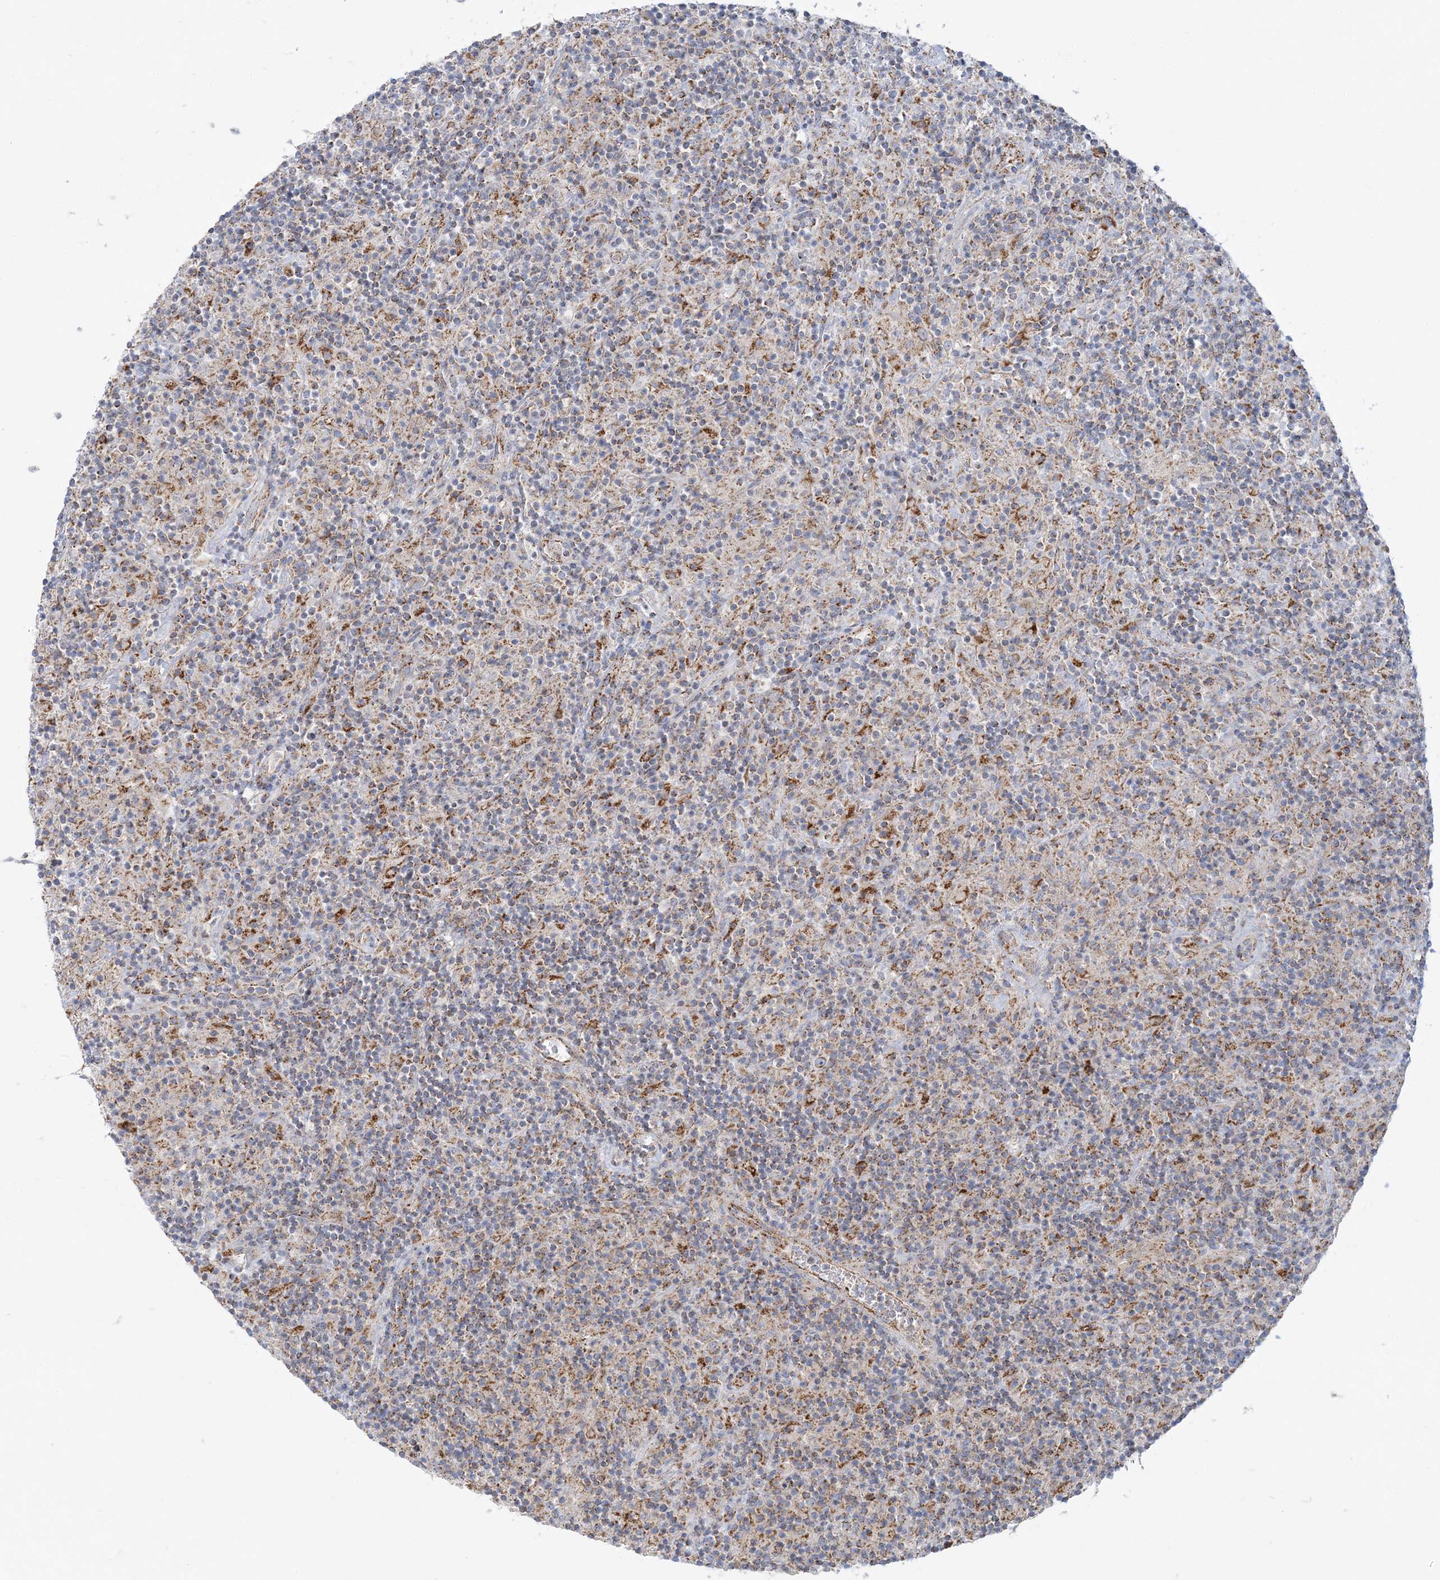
{"staining": {"intensity": "moderate", "quantity": ">75%", "location": "cytoplasmic/membranous"}, "tissue": "lymphoma", "cell_type": "Tumor cells", "image_type": "cancer", "snomed": [{"axis": "morphology", "description": "Hodgkin's disease, NOS"}, {"axis": "topography", "description": "Lymph node"}], "caption": "This histopathology image exhibits immunohistochemistry staining of human lymphoma, with medium moderate cytoplasmic/membranous expression in approximately >75% of tumor cells.", "gene": "TBC1D14", "patient": {"sex": "male", "age": 70}}